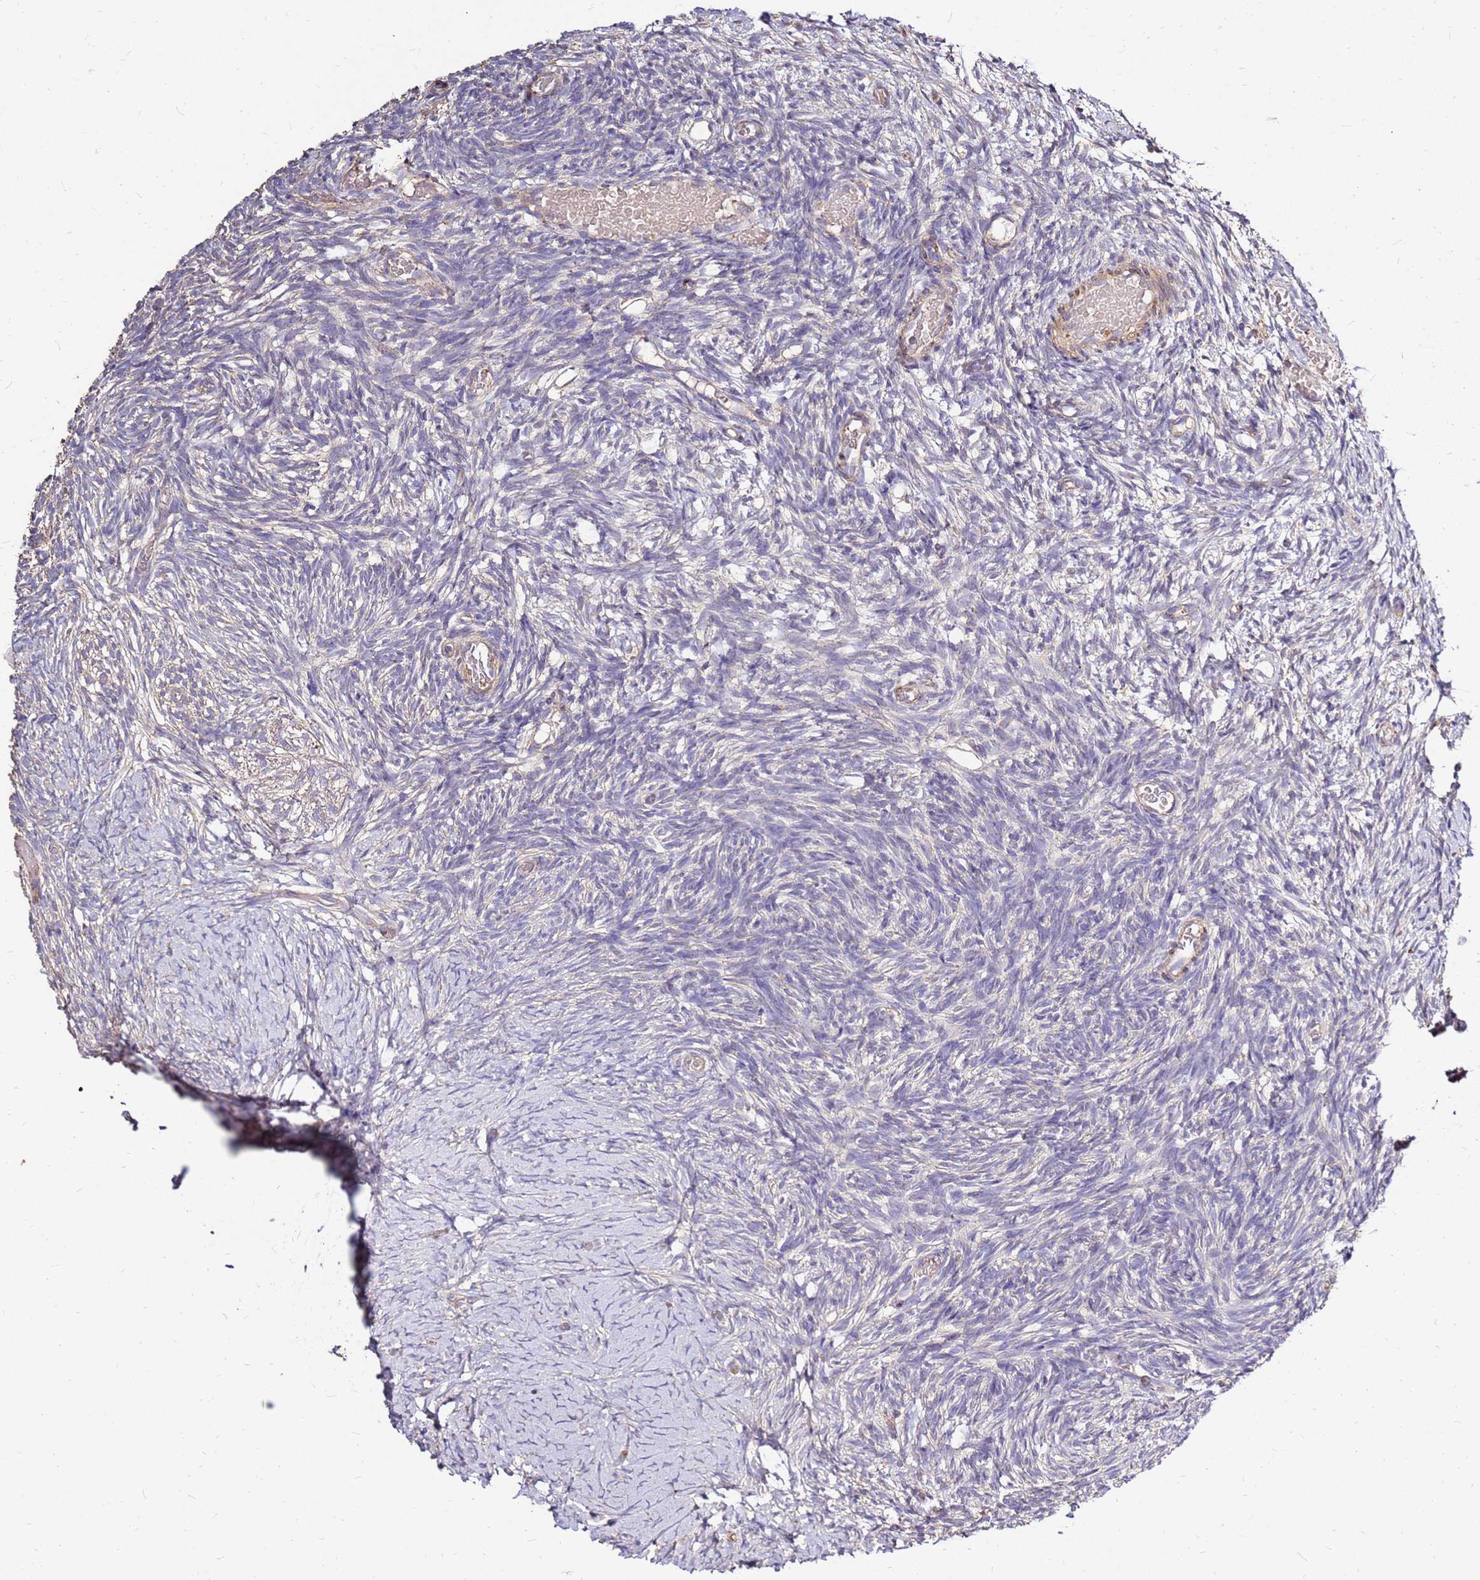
{"staining": {"intensity": "negative", "quantity": "none", "location": "none"}, "tissue": "ovary", "cell_type": "Ovarian stroma cells", "image_type": "normal", "snomed": [{"axis": "morphology", "description": "Normal tissue, NOS"}, {"axis": "topography", "description": "Ovary"}], "caption": "This is an IHC image of unremarkable ovary. There is no positivity in ovarian stroma cells.", "gene": "EXD3", "patient": {"sex": "female", "age": 39}}